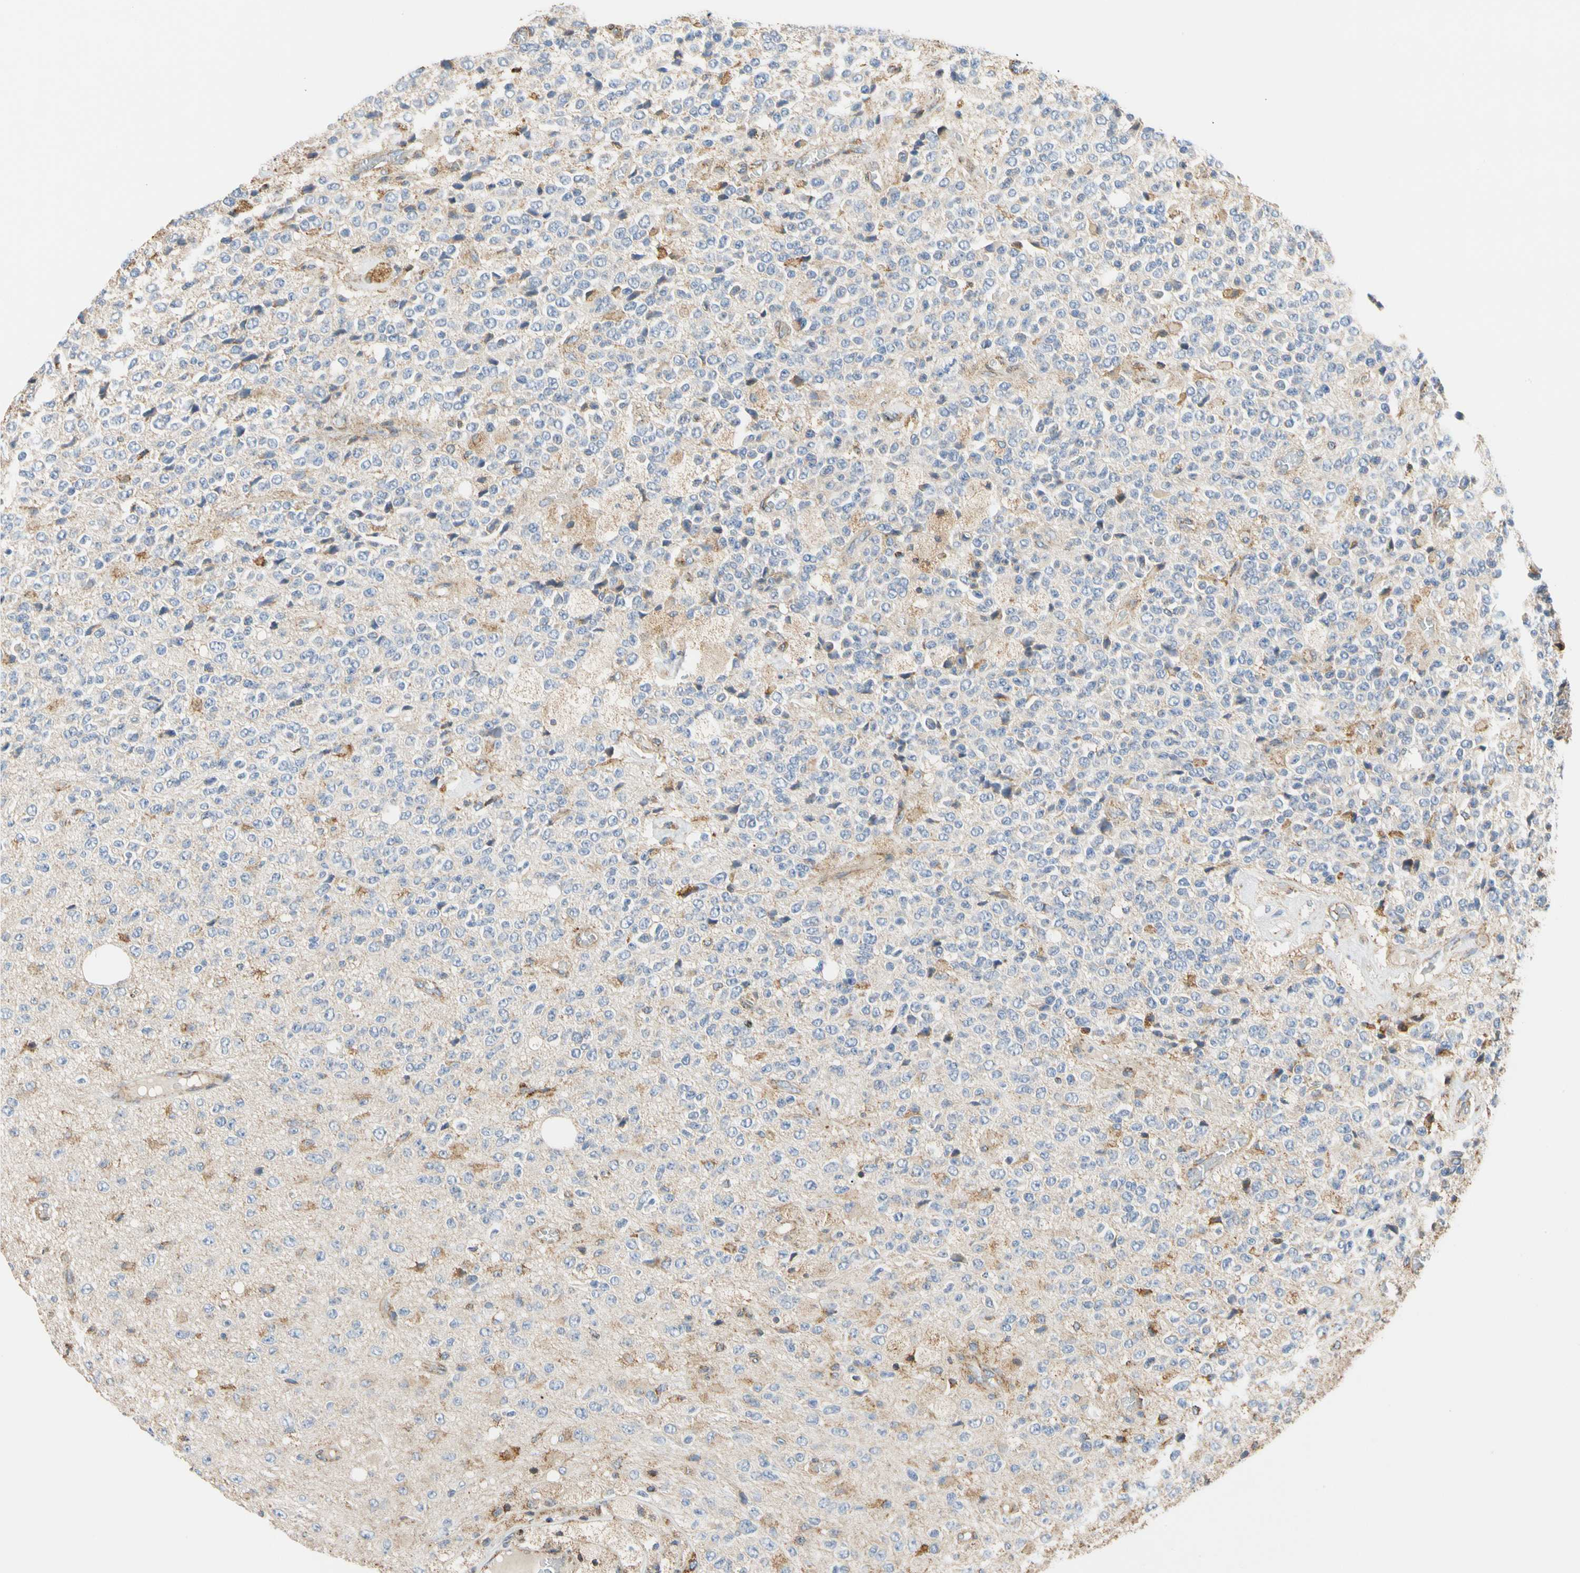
{"staining": {"intensity": "weak", "quantity": "25%-75%", "location": "cytoplasmic/membranous"}, "tissue": "glioma", "cell_type": "Tumor cells", "image_type": "cancer", "snomed": [{"axis": "morphology", "description": "Glioma, malignant, High grade"}, {"axis": "topography", "description": "pancreas cauda"}], "caption": "Malignant high-grade glioma was stained to show a protein in brown. There is low levels of weak cytoplasmic/membranous expression in approximately 25%-75% of tumor cells.", "gene": "PLGRKT", "patient": {"sex": "male", "age": 60}}